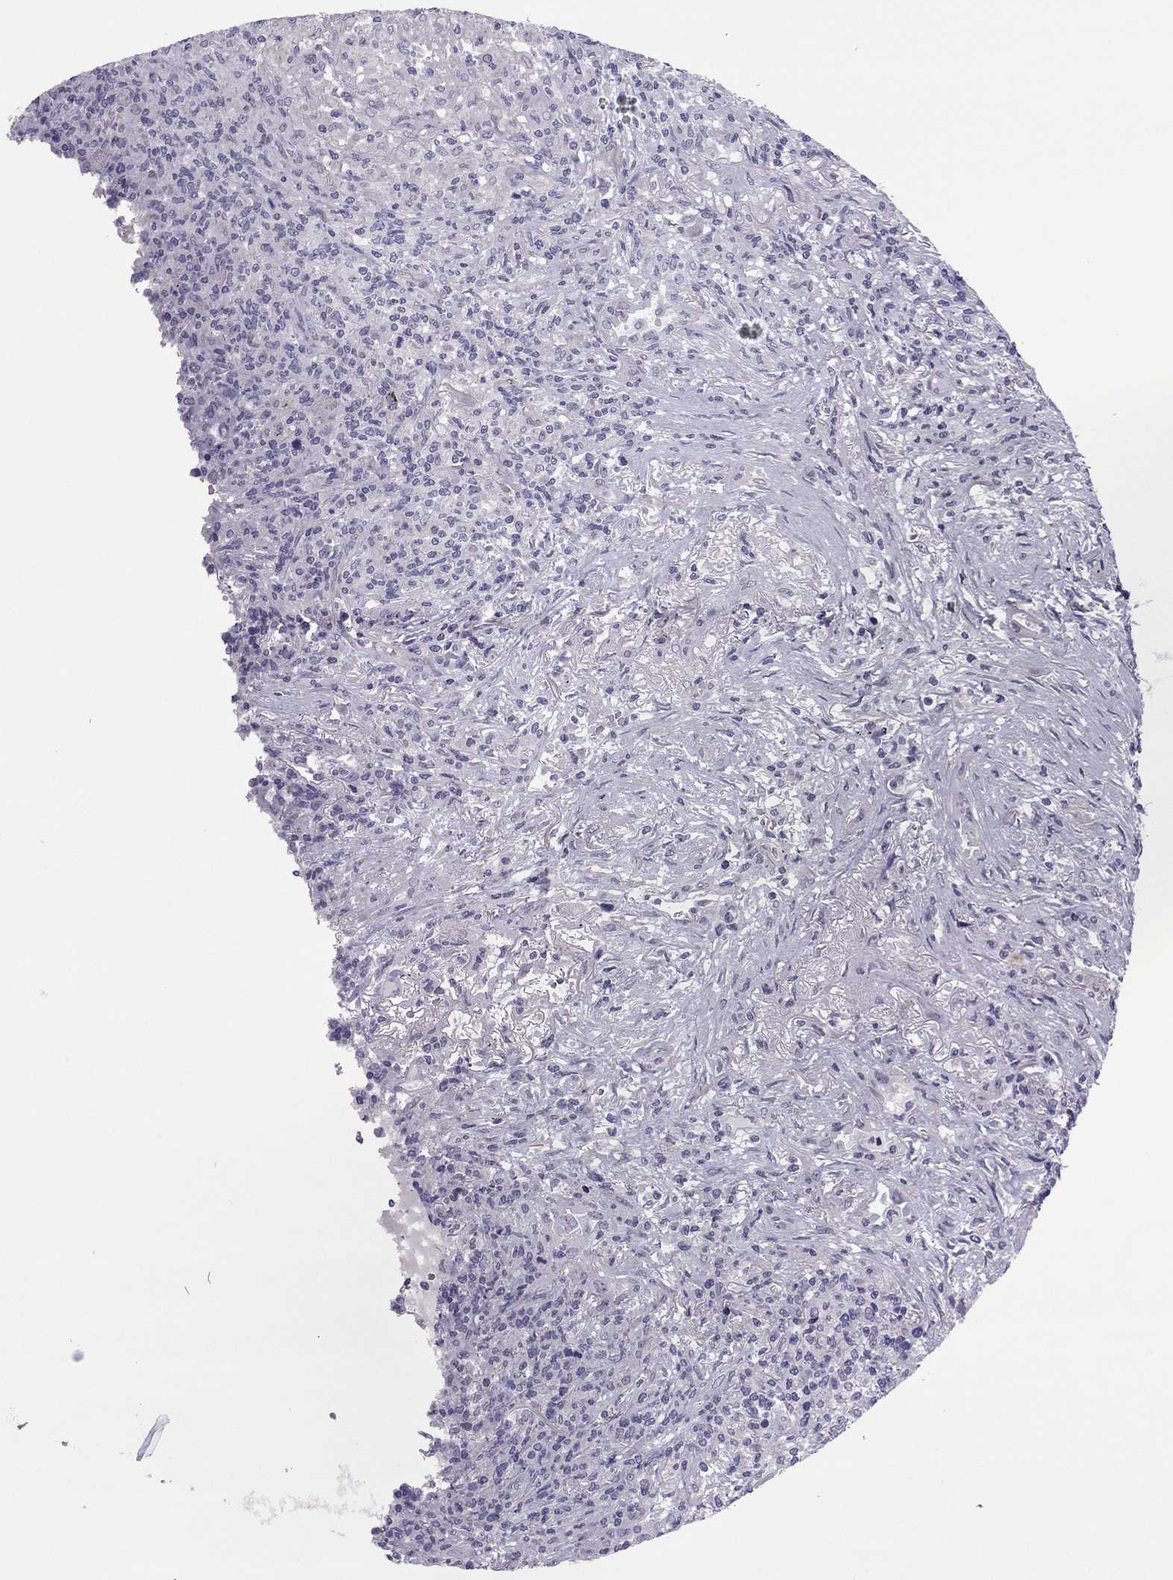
{"staining": {"intensity": "negative", "quantity": "none", "location": "none"}, "tissue": "lymphoma", "cell_type": "Tumor cells", "image_type": "cancer", "snomed": [{"axis": "morphology", "description": "Malignant lymphoma, non-Hodgkin's type, High grade"}, {"axis": "topography", "description": "Lung"}], "caption": "This micrograph is of lymphoma stained with immunohistochemistry to label a protein in brown with the nuclei are counter-stained blue. There is no positivity in tumor cells. Brightfield microscopy of IHC stained with DAB (brown) and hematoxylin (blue), captured at high magnification.", "gene": "SLC16A8", "patient": {"sex": "male", "age": 79}}